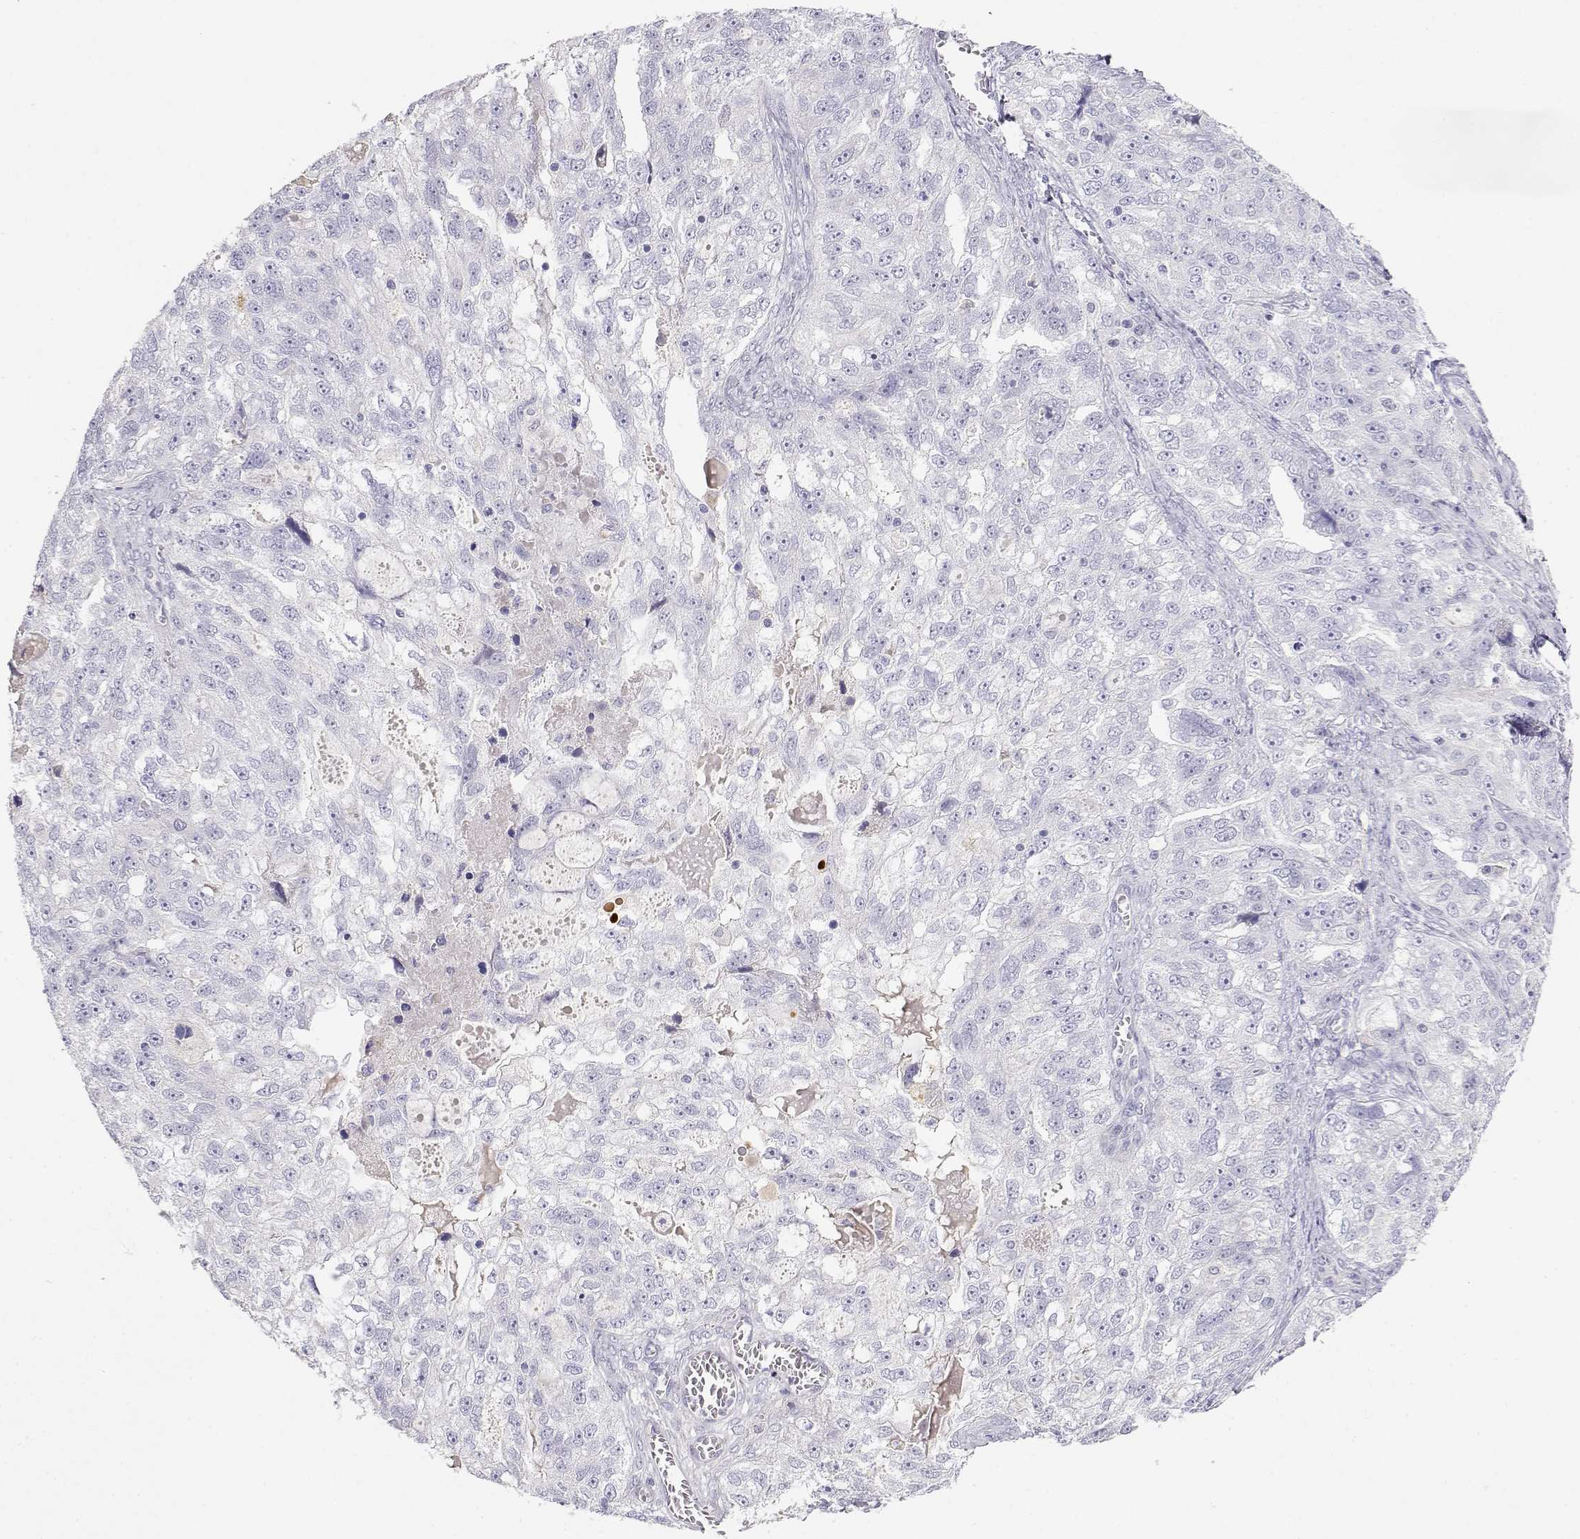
{"staining": {"intensity": "negative", "quantity": "none", "location": "none"}, "tissue": "ovarian cancer", "cell_type": "Tumor cells", "image_type": "cancer", "snomed": [{"axis": "morphology", "description": "Cystadenocarcinoma, serous, NOS"}, {"axis": "topography", "description": "Ovary"}], "caption": "Immunohistochemistry of ovarian cancer (serous cystadenocarcinoma) exhibits no expression in tumor cells.", "gene": "CDHR1", "patient": {"sex": "female", "age": 51}}